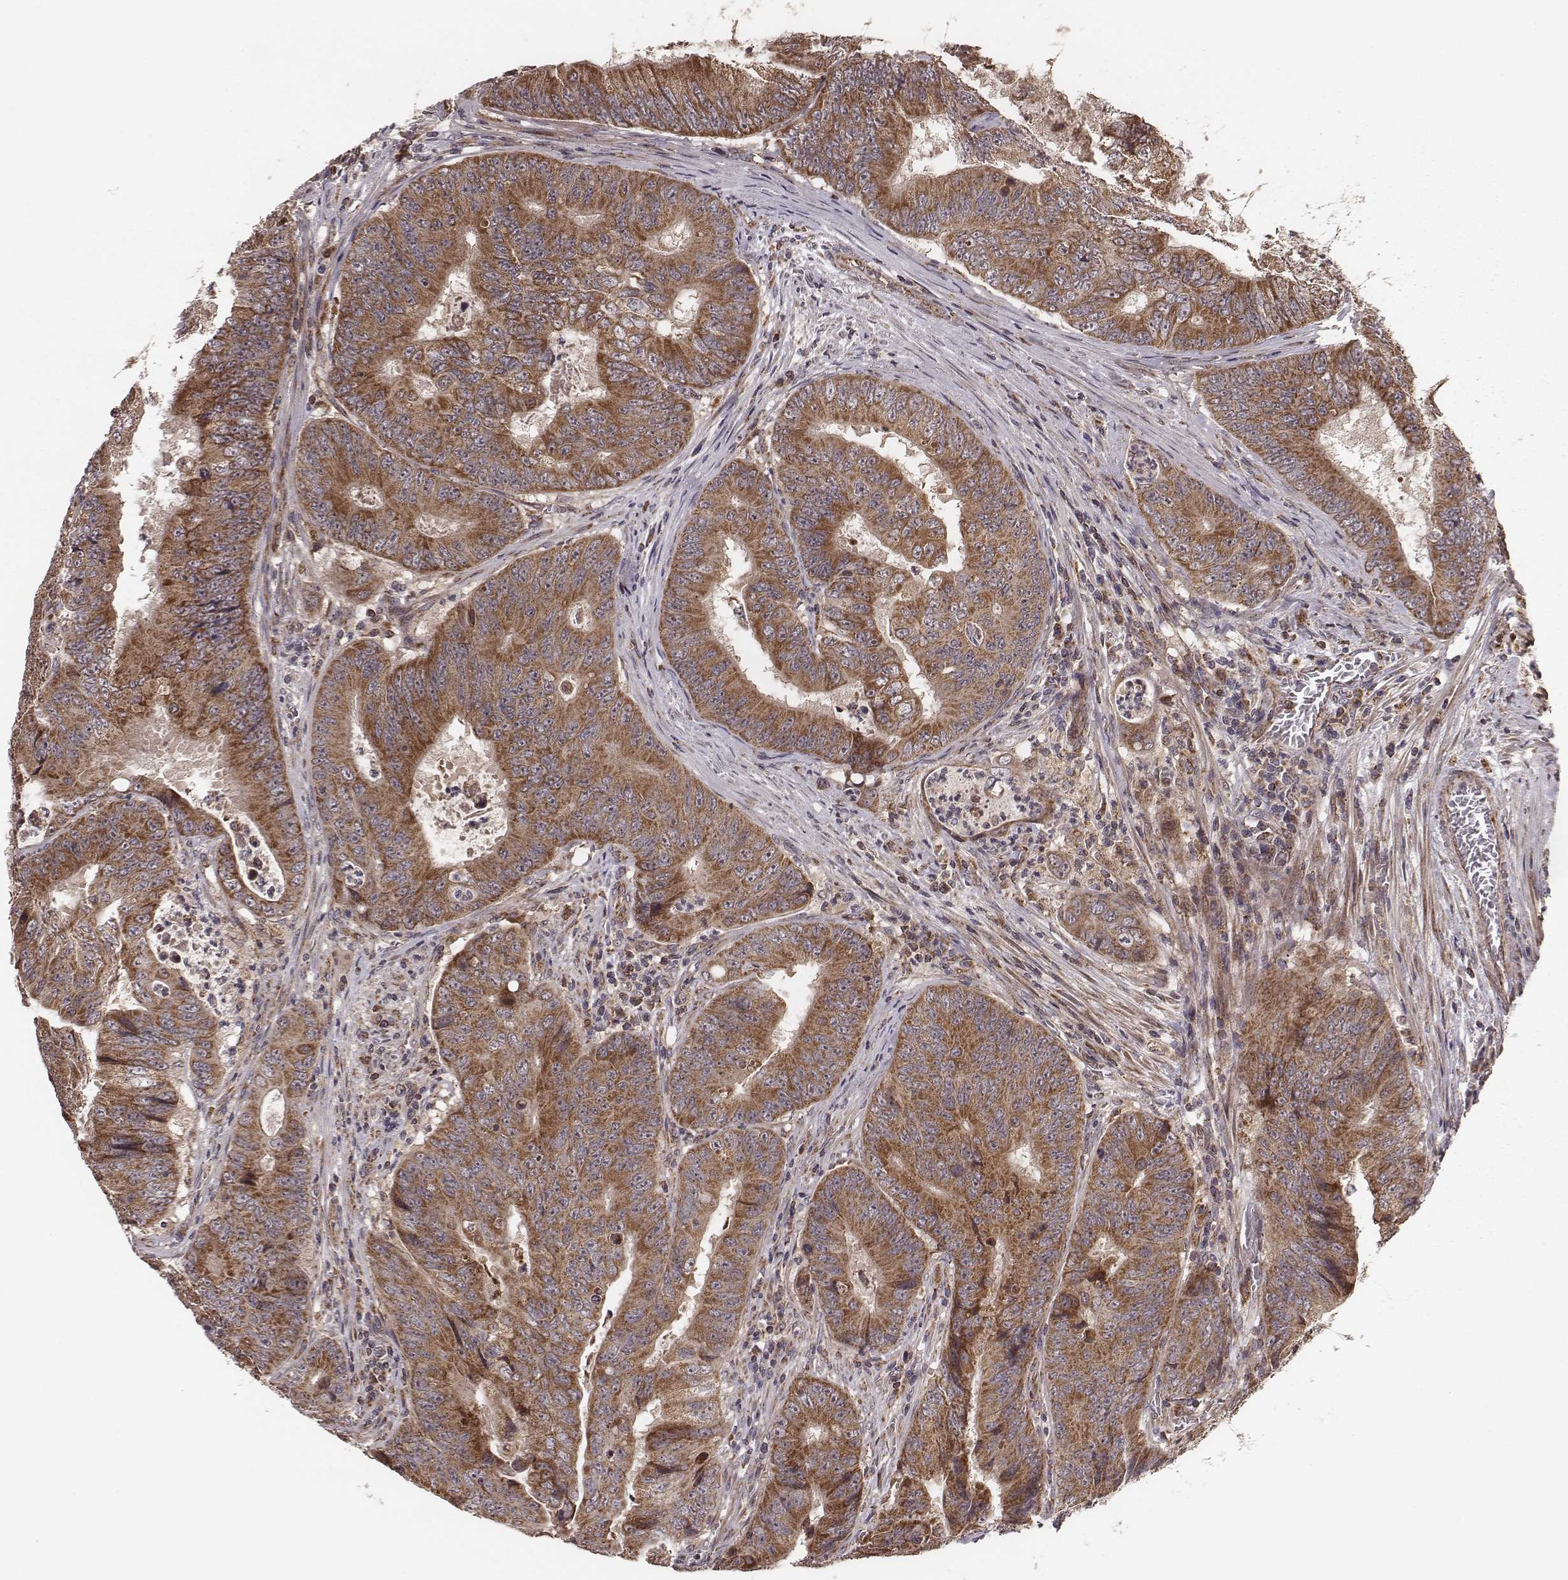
{"staining": {"intensity": "moderate", "quantity": ">75%", "location": "cytoplasmic/membranous"}, "tissue": "colorectal cancer", "cell_type": "Tumor cells", "image_type": "cancer", "snomed": [{"axis": "morphology", "description": "Adenocarcinoma, NOS"}, {"axis": "topography", "description": "Colon"}], "caption": "A brown stain labels moderate cytoplasmic/membranous expression of a protein in human colorectal cancer tumor cells. (brown staining indicates protein expression, while blue staining denotes nuclei).", "gene": "ZDHHC21", "patient": {"sex": "female", "age": 48}}